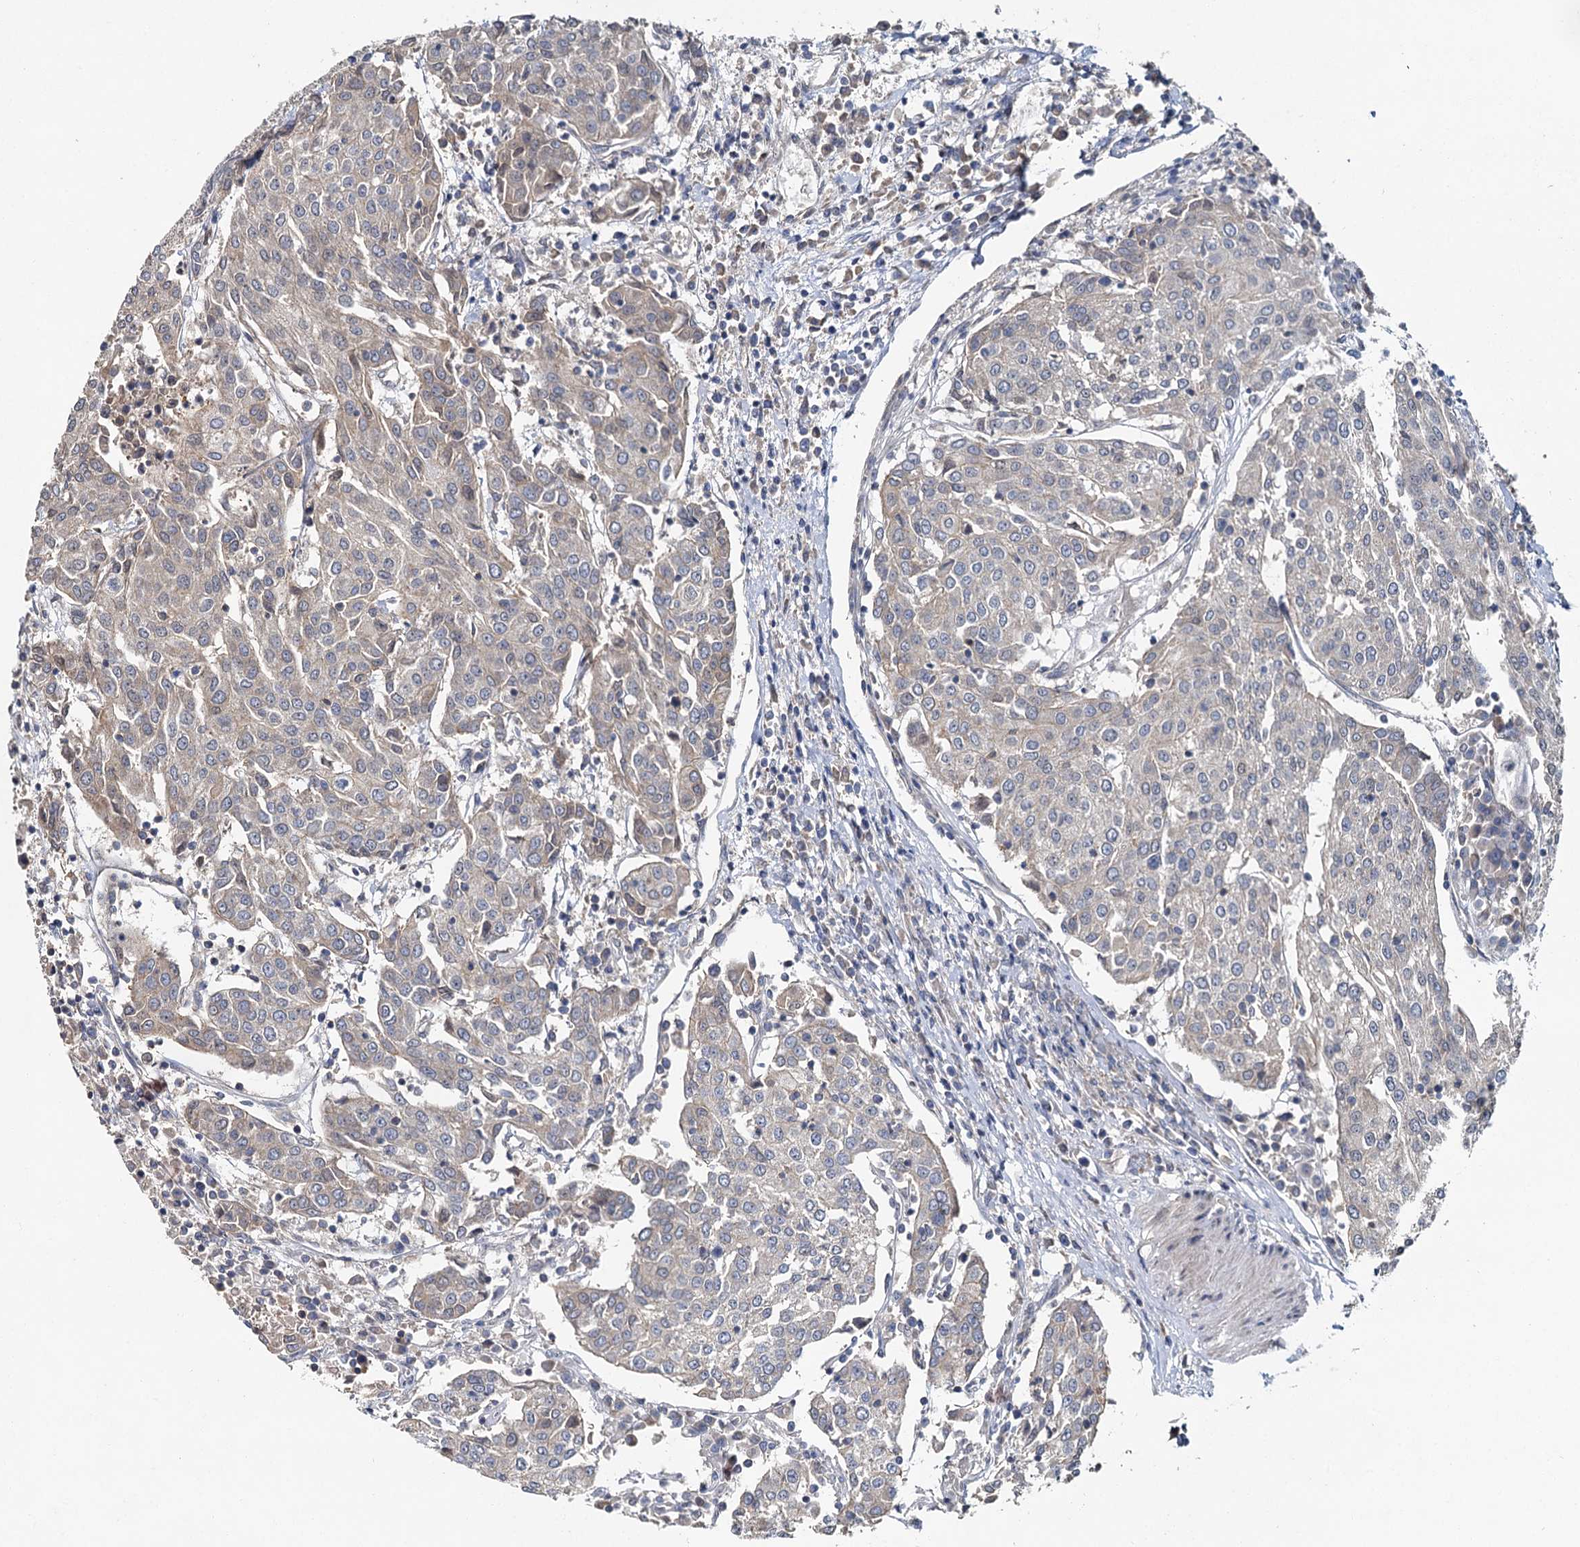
{"staining": {"intensity": "weak", "quantity": "<25%", "location": "cytoplasmic/membranous"}, "tissue": "urothelial cancer", "cell_type": "Tumor cells", "image_type": "cancer", "snomed": [{"axis": "morphology", "description": "Urothelial carcinoma, High grade"}, {"axis": "topography", "description": "Urinary bladder"}], "caption": "A histopathology image of high-grade urothelial carcinoma stained for a protein exhibits no brown staining in tumor cells.", "gene": "ZNF324", "patient": {"sex": "female", "age": 85}}